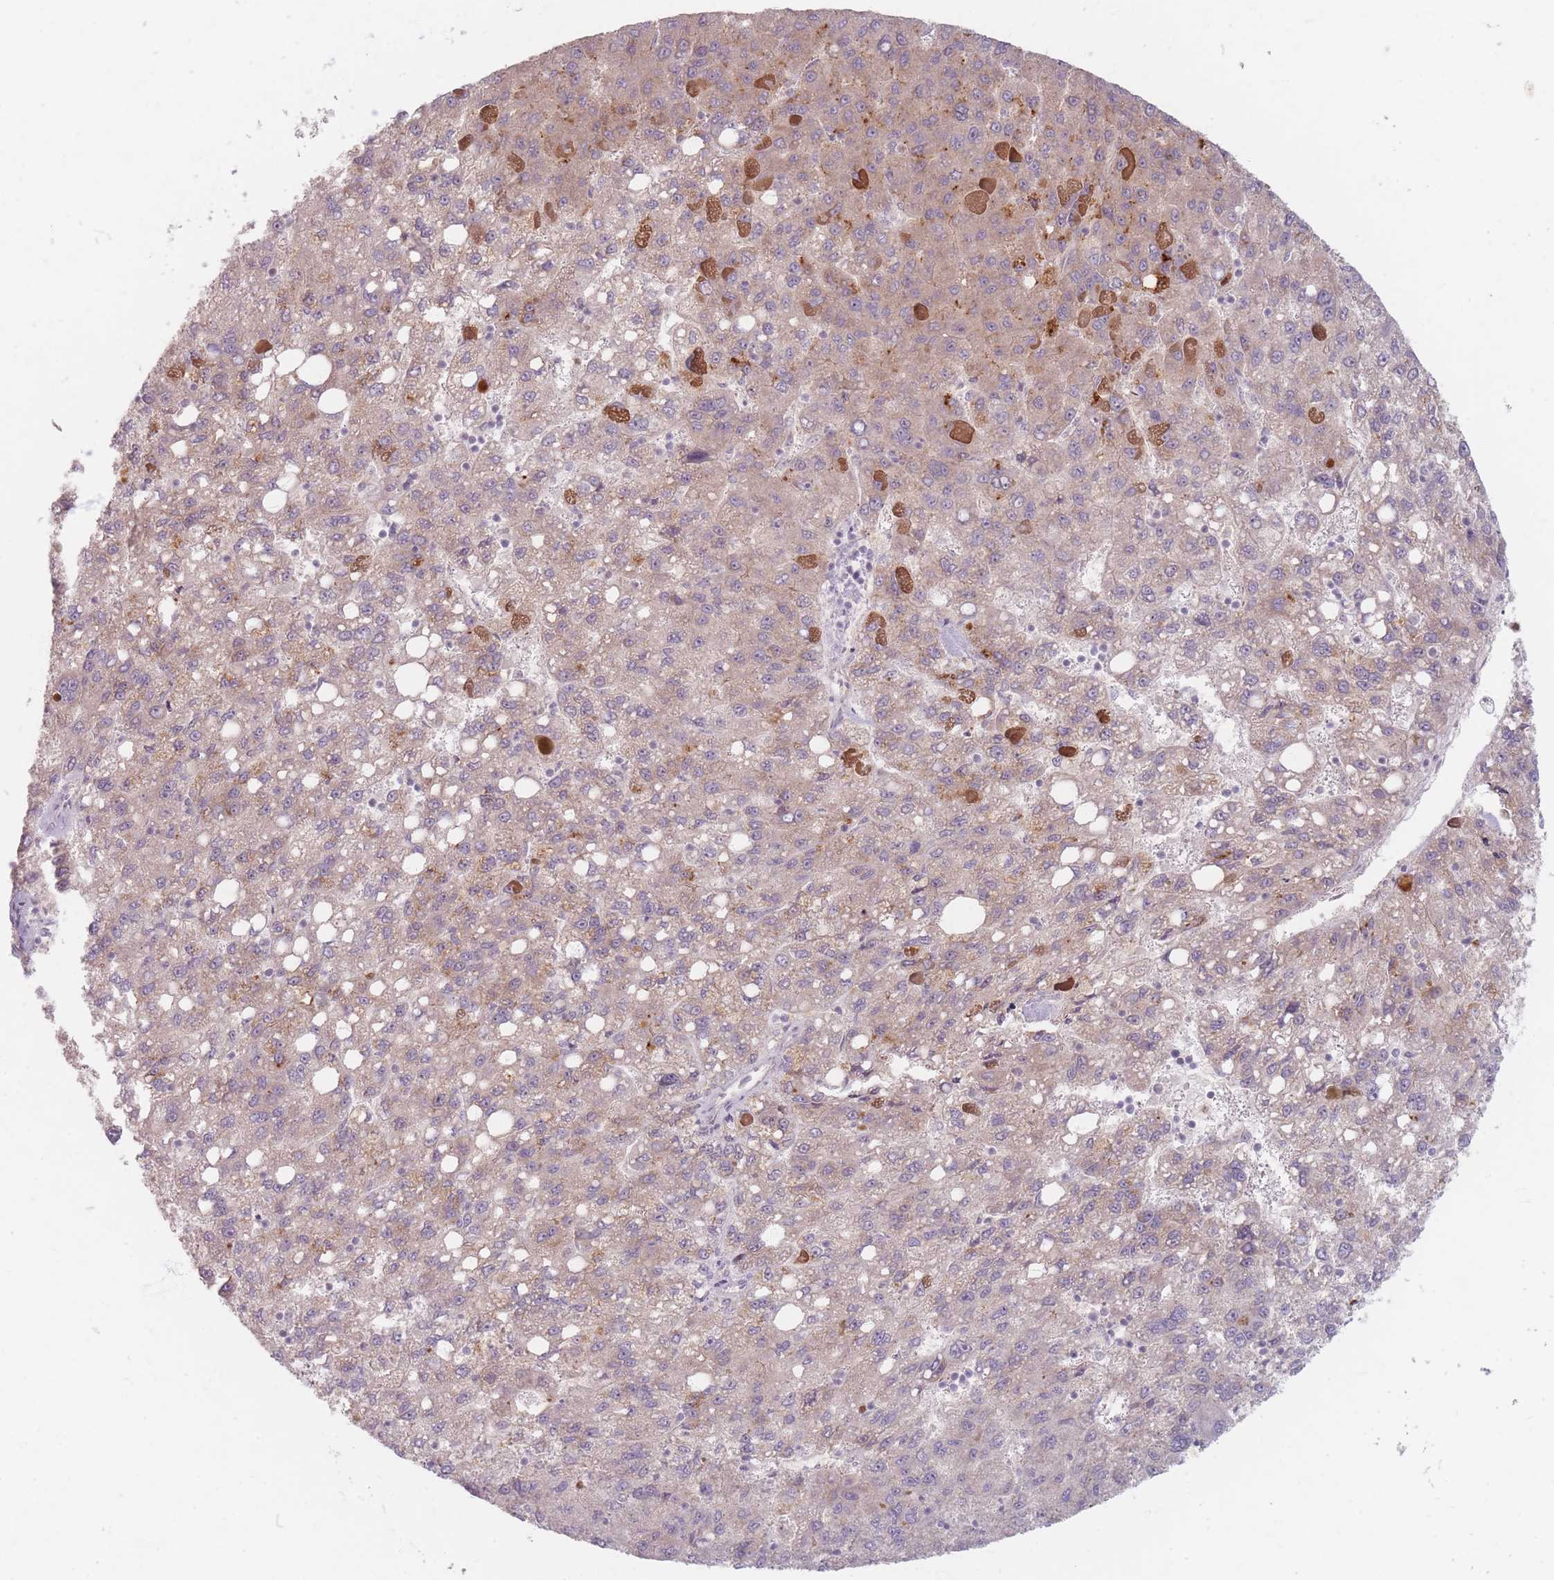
{"staining": {"intensity": "weak", "quantity": ">75%", "location": "cytoplasmic/membranous"}, "tissue": "liver cancer", "cell_type": "Tumor cells", "image_type": "cancer", "snomed": [{"axis": "morphology", "description": "Carcinoma, Hepatocellular, NOS"}, {"axis": "topography", "description": "Liver"}], "caption": "Hepatocellular carcinoma (liver) stained with IHC shows weak cytoplasmic/membranous positivity in approximately >75% of tumor cells. The staining is performed using DAB brown chromogen to label protein expression. The nuclei are counter-stained blue using hematoxylin.", "gene": "CHCHD7", "patient": {"sex": "female", "age": 82}}